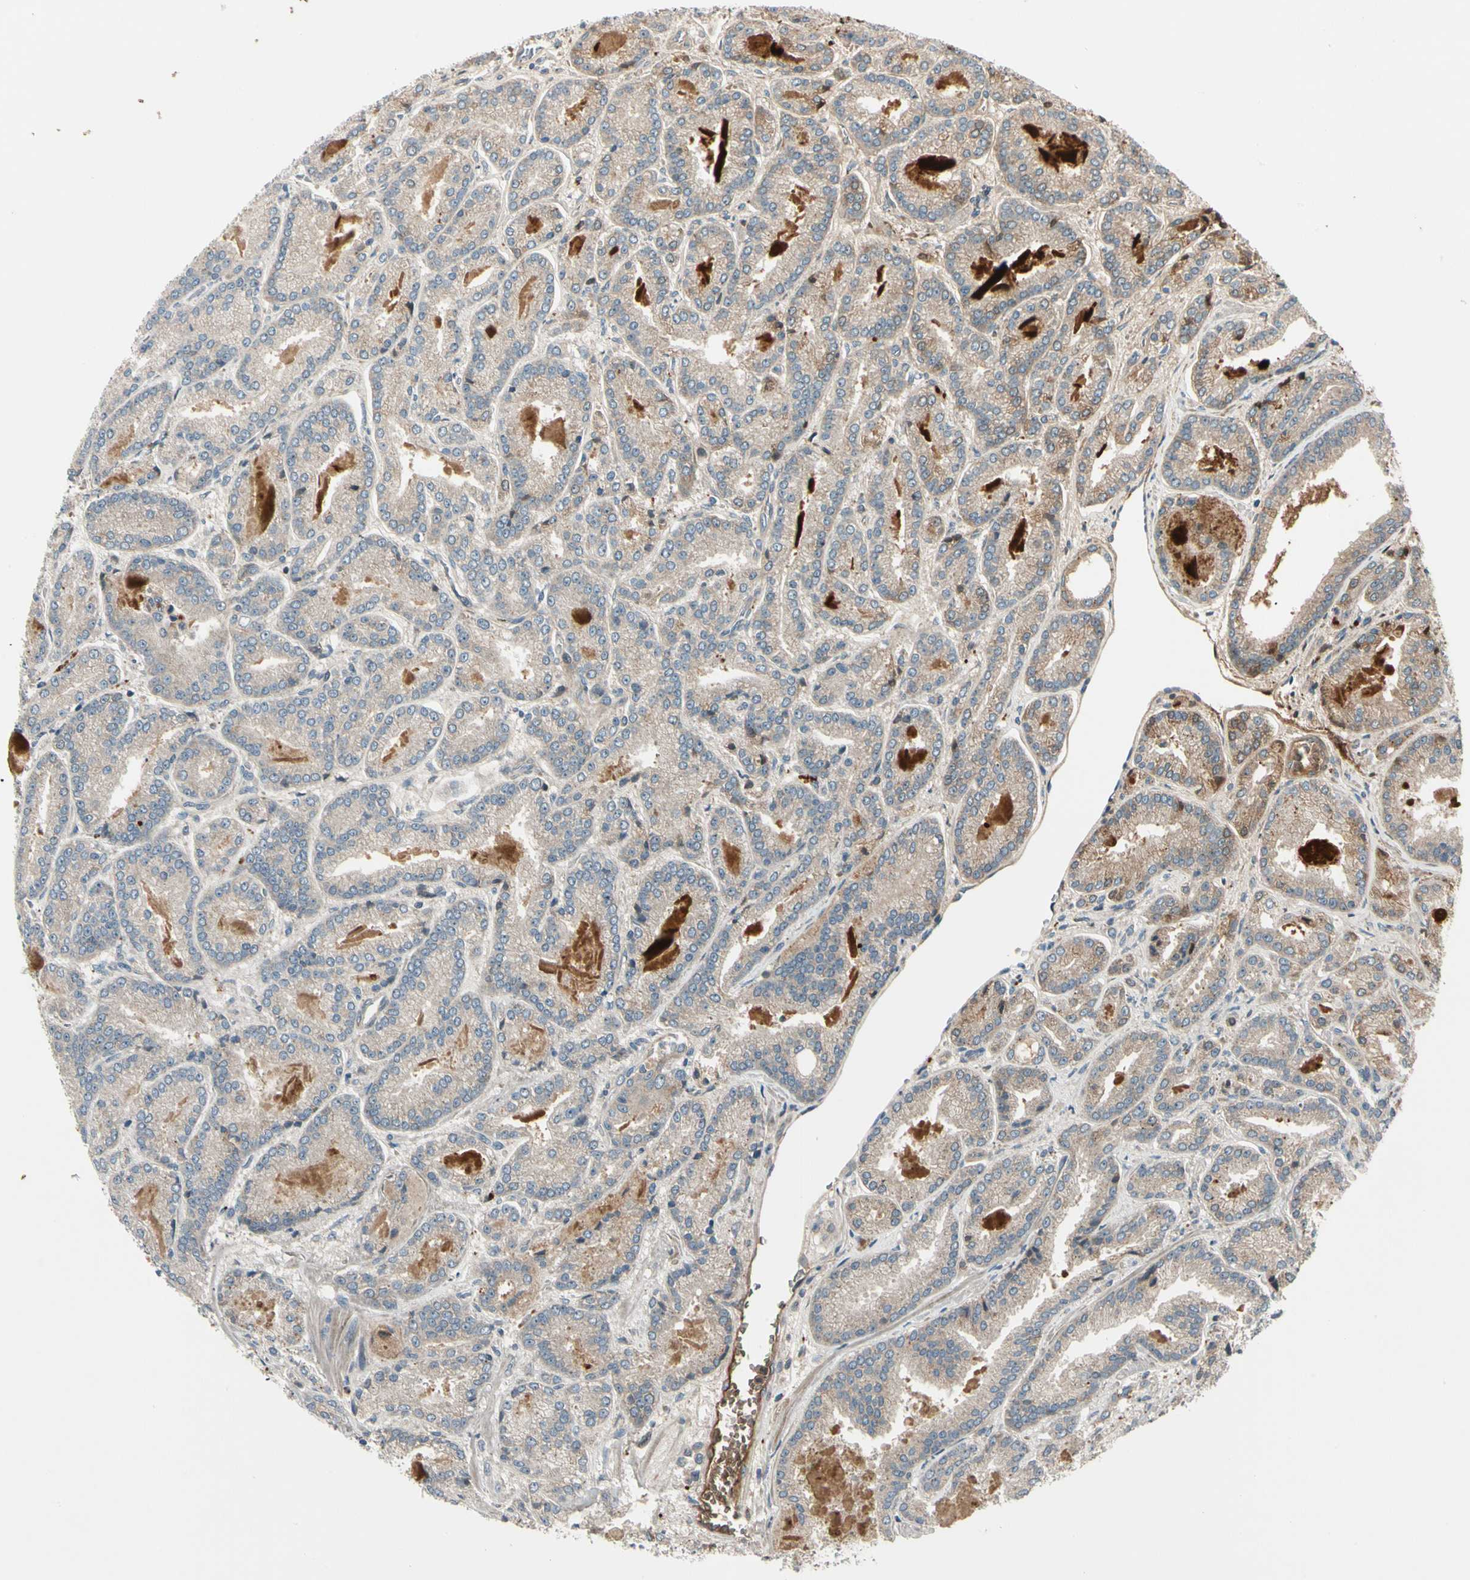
{"staining": {"intensity": "moderate", "quantity": ">75%", "location": "cytoplasmic/membranous"}, "tissue": "prostate cancer", "cell_type": "Tumor cells", "image_type": "cancer", "snomed": [{"axis": "morphology", "description": "Adenocarcinoma, Low grade"}, {"axis": "topography", "description": "Prostate"}], "caption": "A brown stain labels moderate cytoplasmic/membranous positivity of a protein in human prostate cancer tumor cells.", "gene": "ACVR1C", "patient": {"sex": "male", "age": 59}}